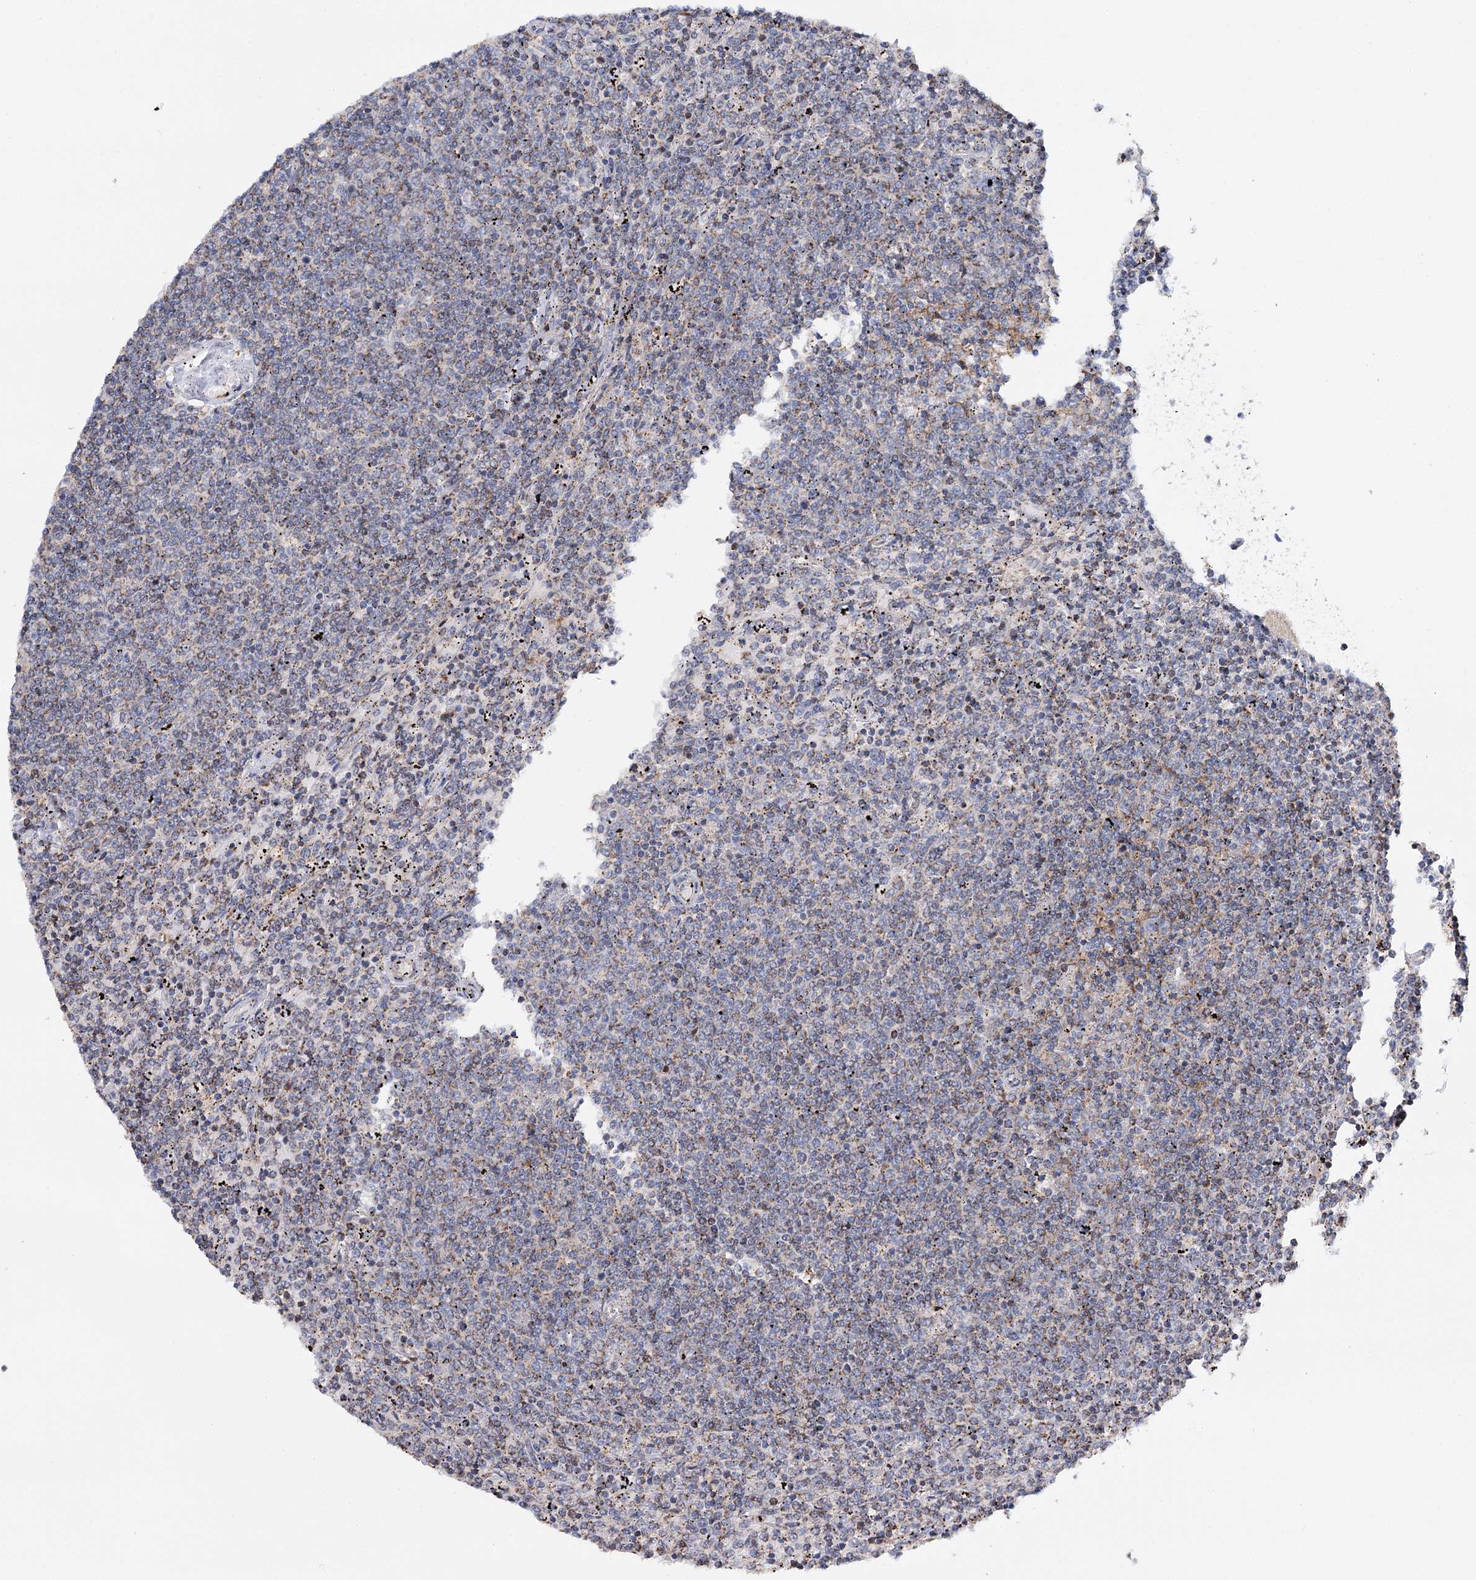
{"staining": {"intensity": "negative", "quantity": "none", "location": "none"}, "tissue": "lymphoma", "cell_type": "Tumor cells", "image_type": "cancer", "snomed": [{"axis": "morphology", "description": "Malignant lymphoma, non-Hodgkin's type, Low grade"}, {"axis": "topography", "description": "Spleen"}], "caption": "There is no significant positivity in tumor cells of malignant lymphoma, non-Hodgkin's type (low-grade).", "gene": "CFAP46", "patient": {"sex": "female", "age": 50}}